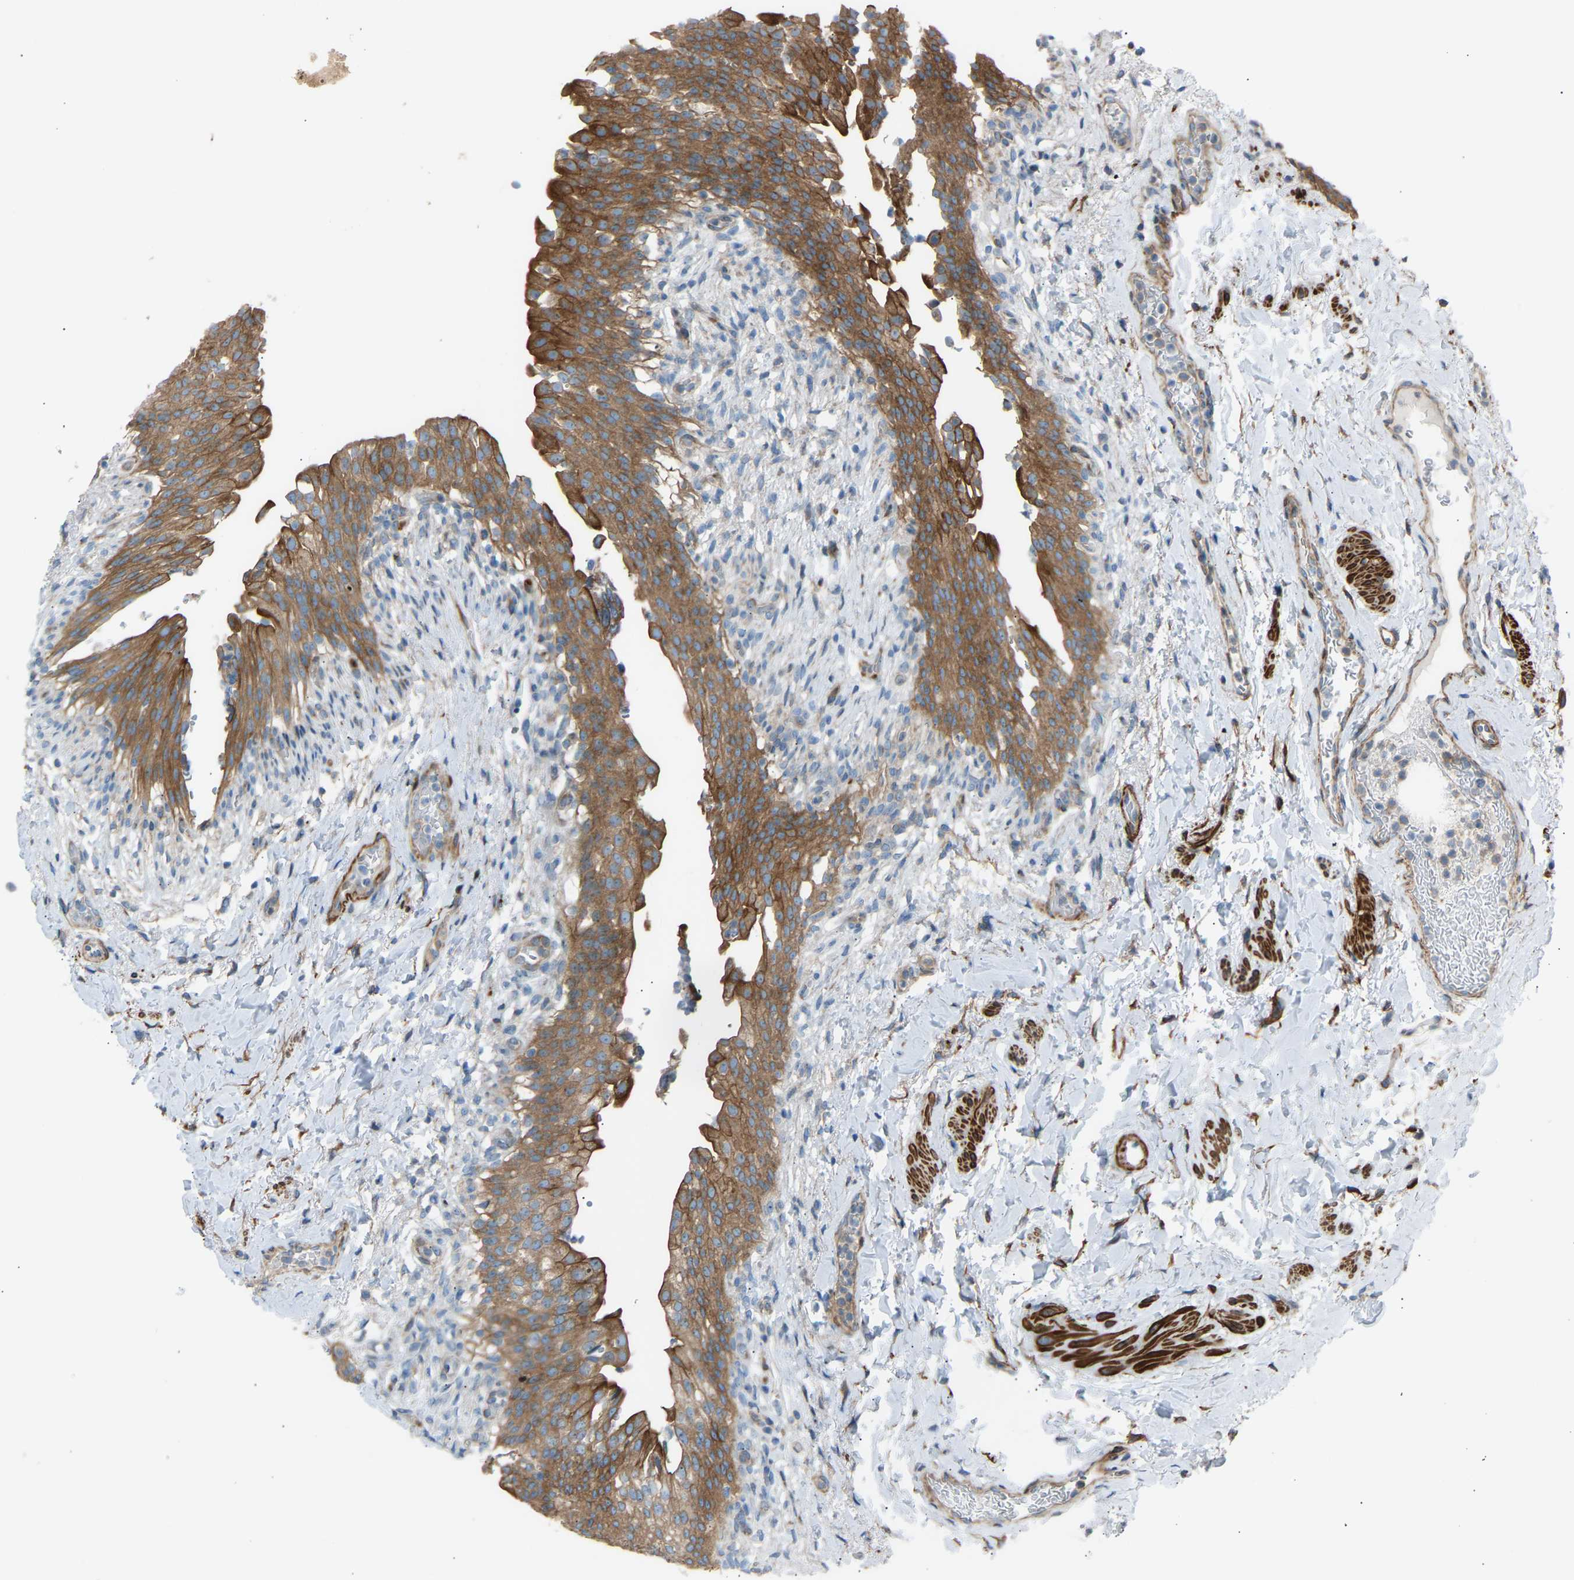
{"staining": {"intensity": "strong", "quantity": ">75%", "location": "cytoplasmic/membranous"}, "tissue": "urinary bladder", "cell_type": "Urothelial cells", "image_type": "normal", "snomed": [{"axis": "morphology", "description": "Normal tissue, NOS"}, {"axis": "topography", "description": "Urinary bladder"}], "caption": "Immunohistochemistry (IHC) histopathology image of unremarkable urinary bladder: human urinary bladder stained using immunohistochemistry exhibits high levels of strong protein expression localized specifically in the cytoplasmic/membranous of urothelial cells, appearing as a cytoplasmic/membranous brown color.", "gene": "VPS41", "patient": {"sex": "female", "age": 60}}